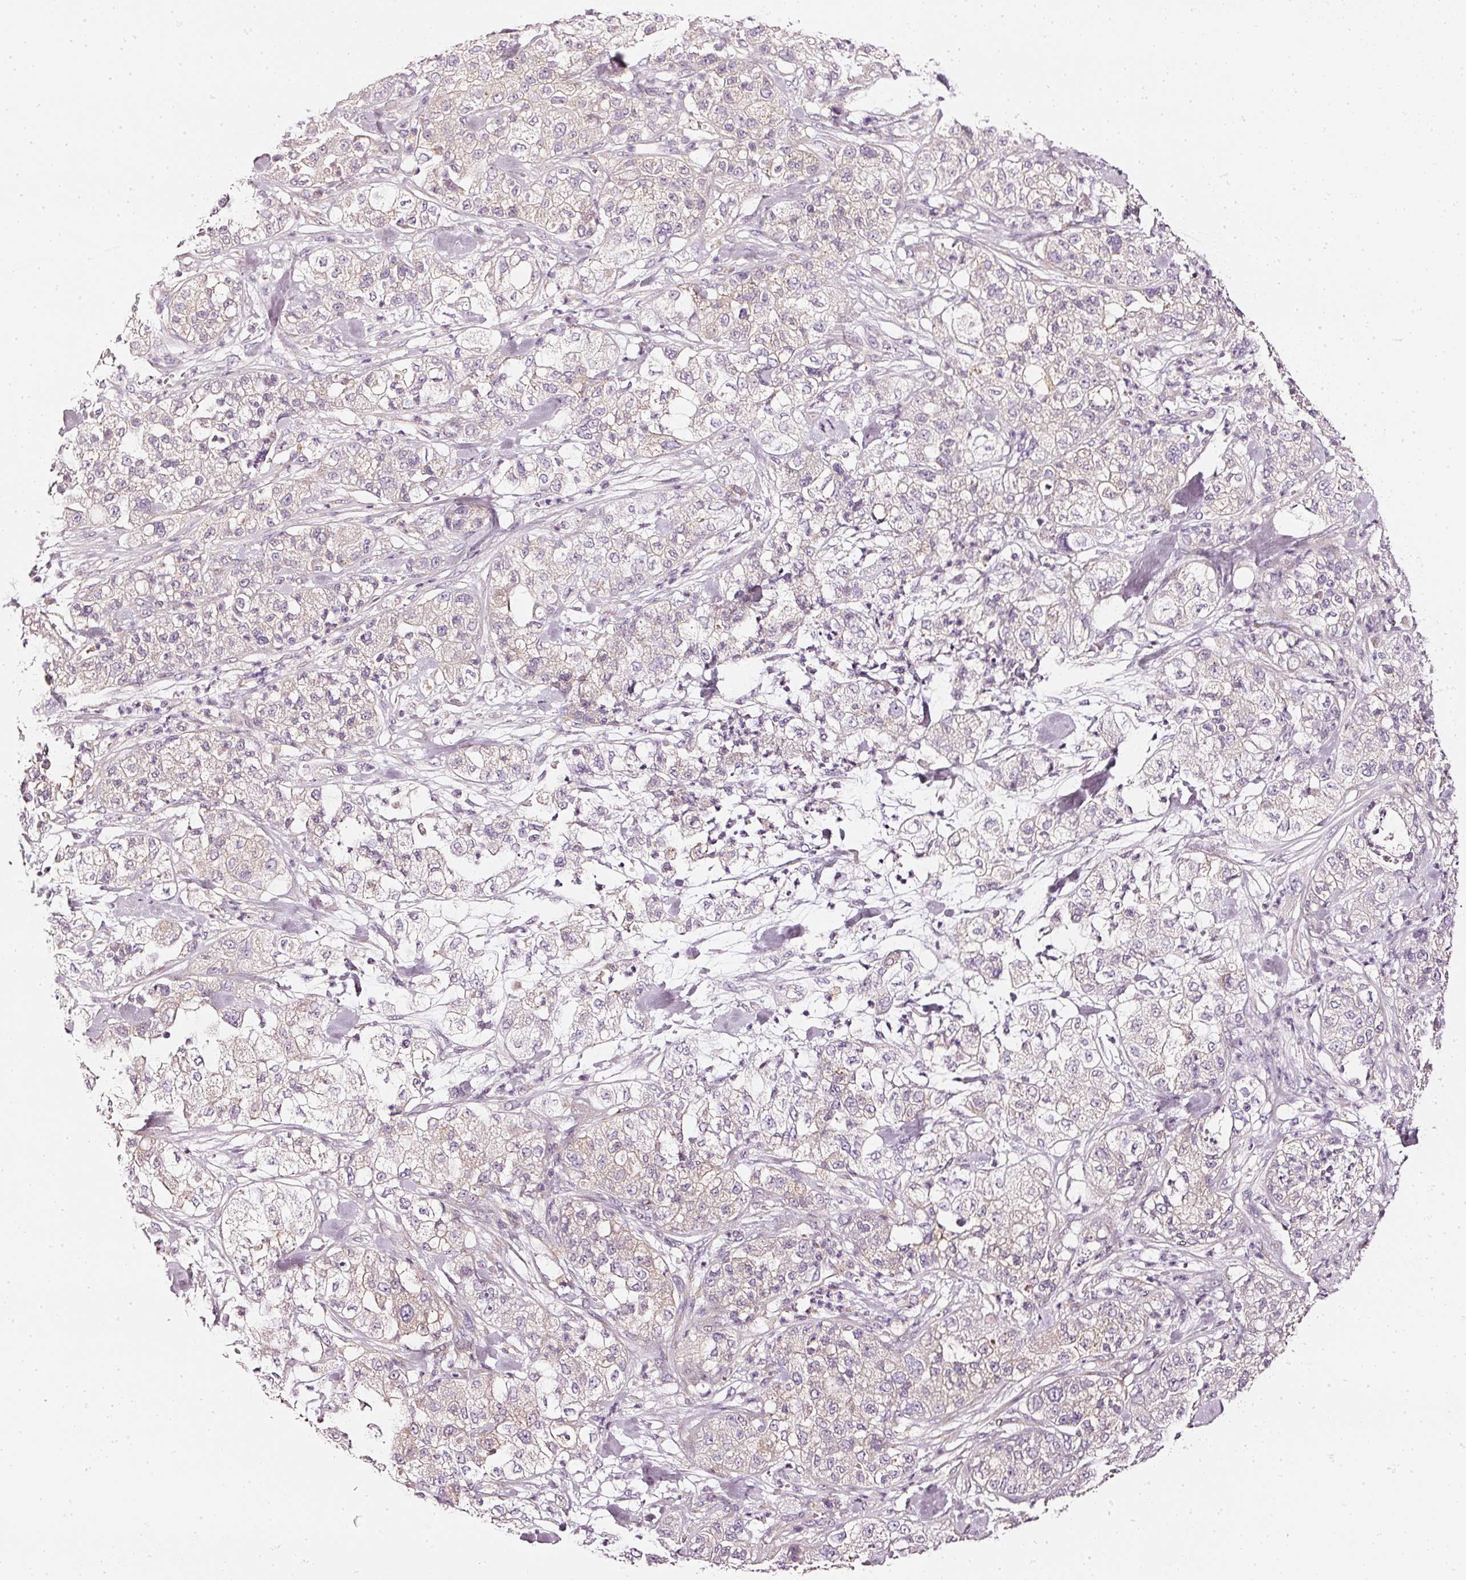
{"staining": {"intensity": "weak", "quantity": "<25%", "location": "cytoplasmic/membranous"}, "tissue": "pancreatic cancer", "cell_type": "Tumor cells", "image_type": "cancer", "snomed": [{"axis": "morphology", "description": "Adenocarcinoma, NOS"}, {"axis": "topography", "description": "Pancreas"}], "caption": "Immunohistochemistry photomicrograph of adenocarcinoma (pancreatic) stained for a protein (brown), which displays no positivity in tumor cells. The staining was performed using DAB to visualize the protein expression in brown, while the nuclei were stained in blue with hematoxylin (Magnification: 20x).", "gene": "CNP", "patient": {"sex": "female", "age": 78}}